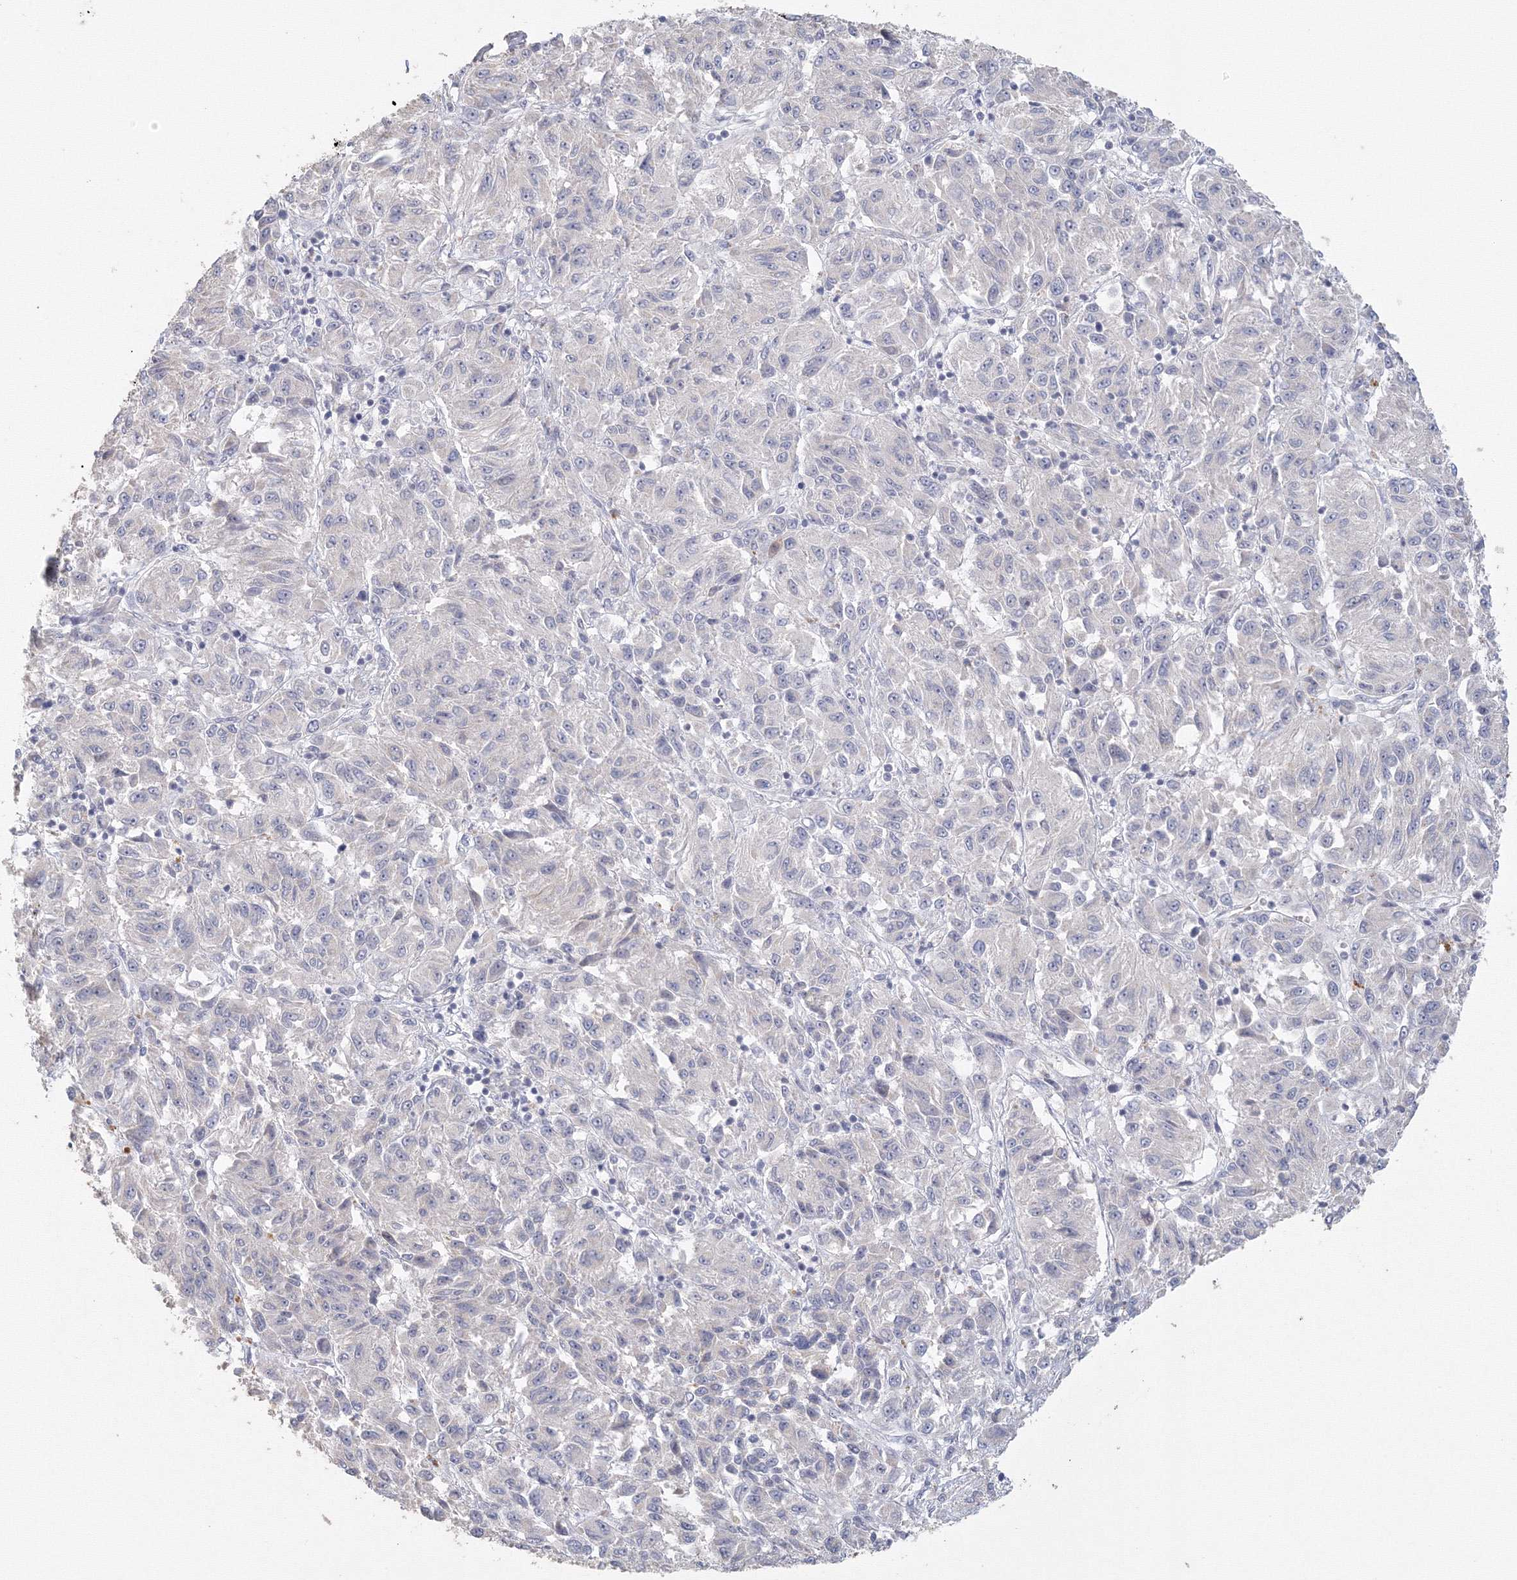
{"staining": {"intensity": "negative", "quantity": "none", "location": "none"}, "tissue": "melanoma", "cell_type": "Tumor cells", "image_type": "cancer", "snomed": [{"axis": "morphology", "description": "Malignant melanoma, Metastatic site"}, {"axis": "topography", "description": "Lung"}], "caption": "This is an immunohistochemistry histopathology image of melanoma. There is no staining in tumor cells.", "gene": "TACC2", "patient": {"sex": "male", "age": 64}}